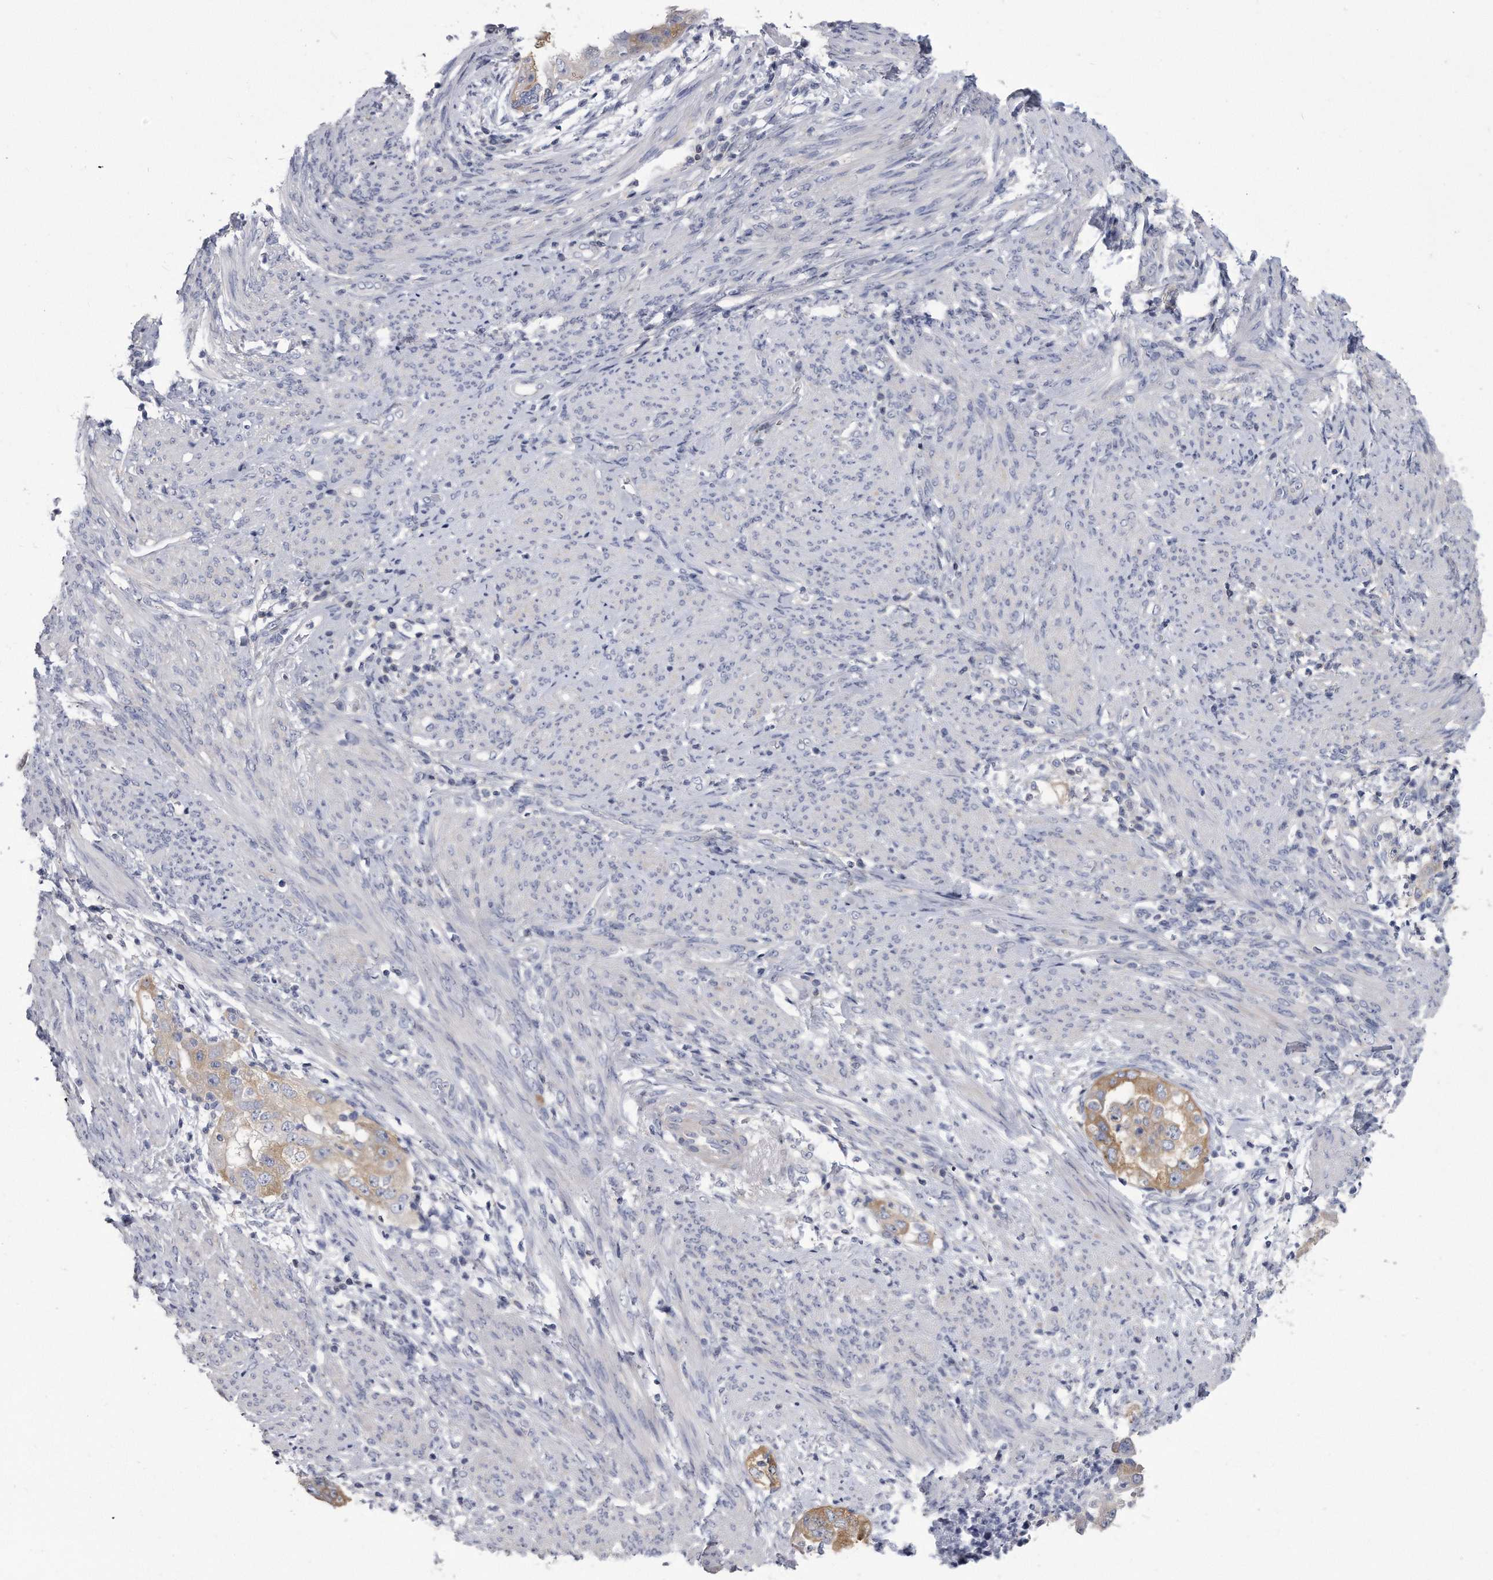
{"staining": {"intensity": "moderate", "quantity": "25%-75%", "location": "cytoplasmic/membranous"}, "tissue": "endometrial cancer", "cell_type": "Tumor cells", "image_type": "cancer", "snomed": [{"axis": "morphology", "description": "Adenocarcinoma, NOS"}, {"axis": "topography", "description": "Endometrium"}], "caption": "Tumor cells reveal moderate cytoplasmic/membranous expression in approximately 25%-75% of cells in endometrial adenocarcinoma.", "gene": "PYGB", "patient": {"sex": "female", "age": 85}}